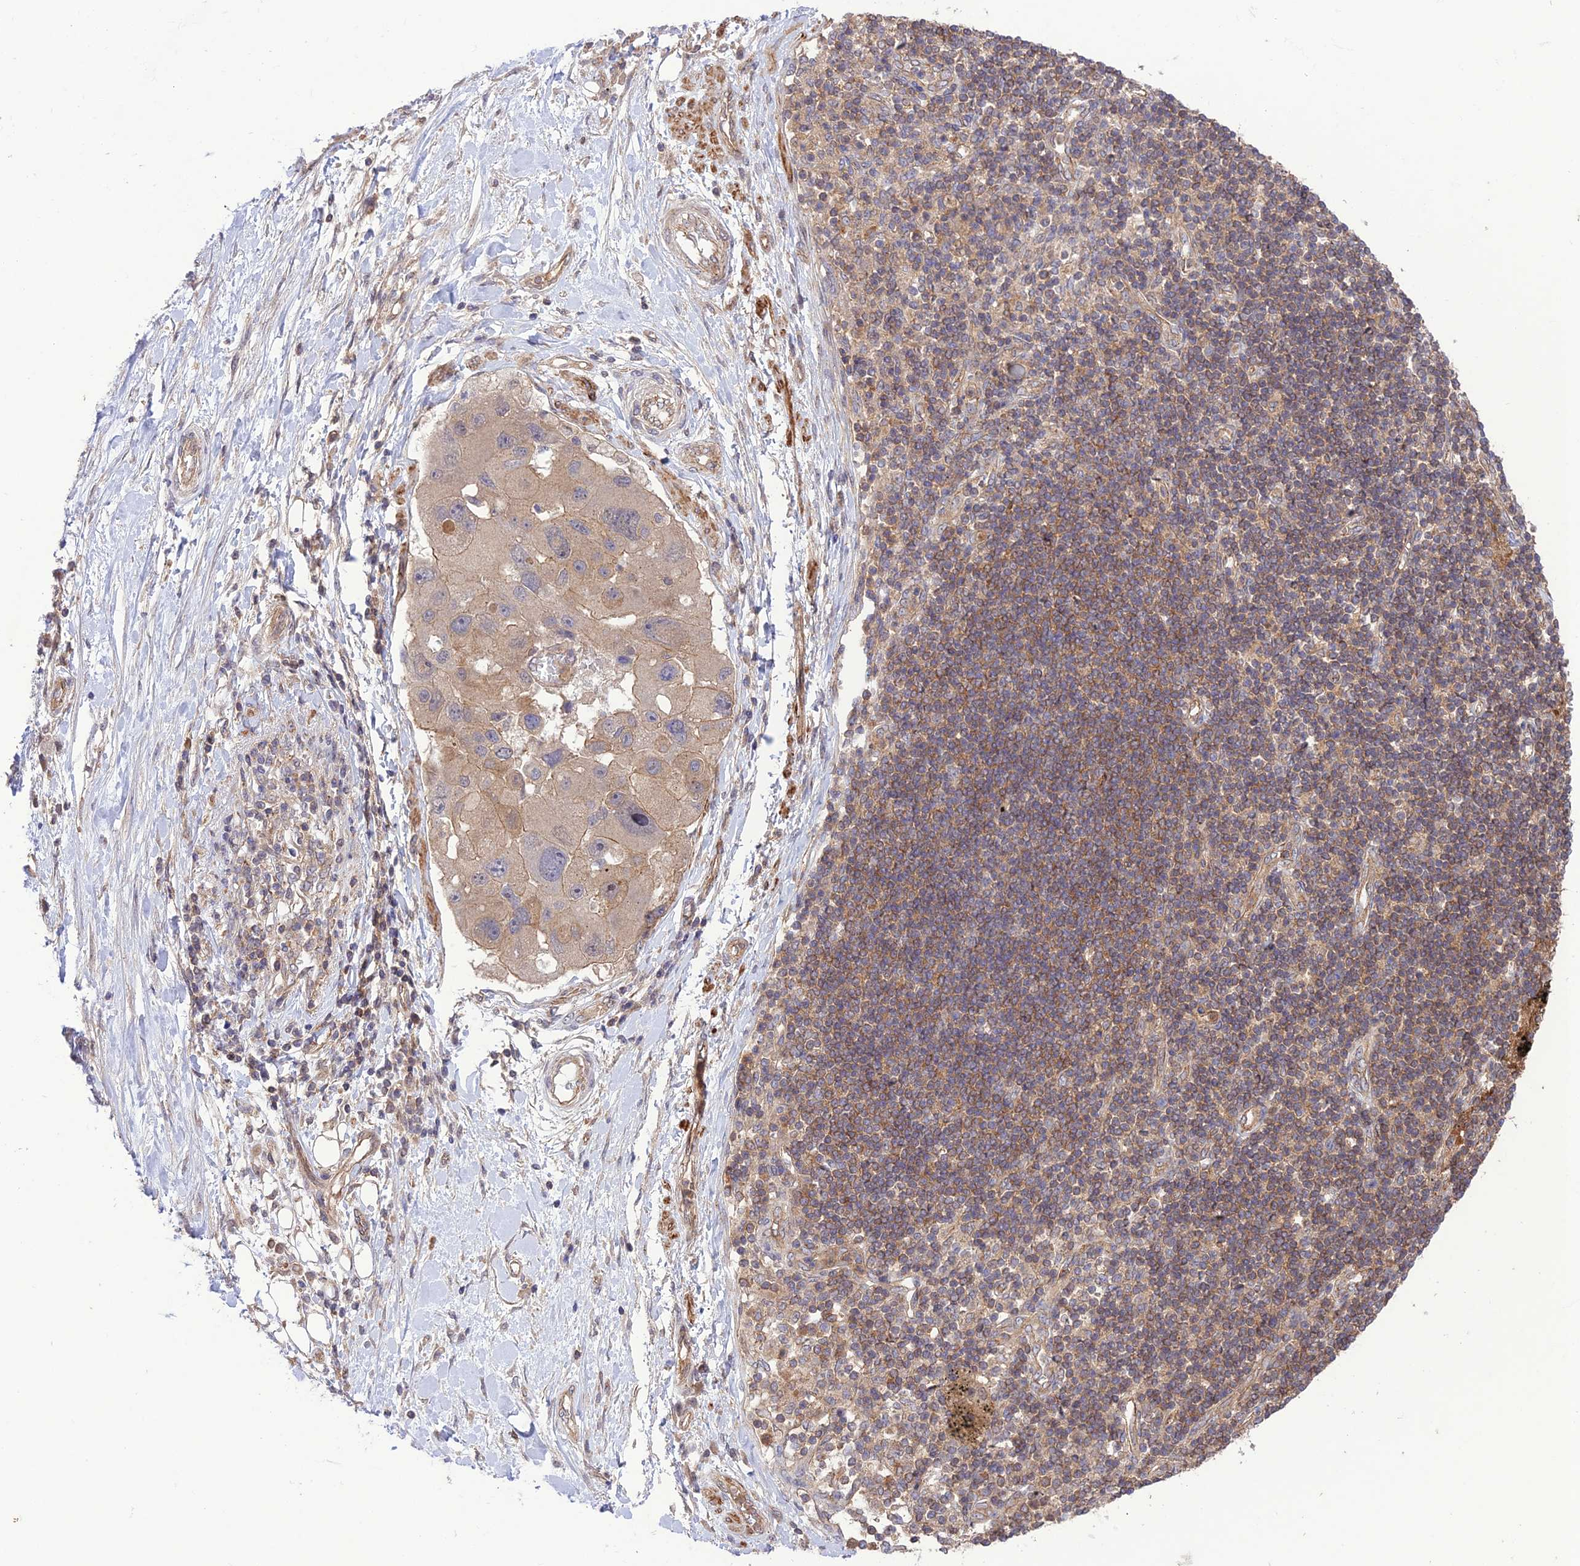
{"staining": {"intensity": "weak", "quantity": "25%-75%", "location": "cytoplasmic/membranous"}, "tissue": "lung cancer", "cell_type": "Tumor cells", "image_type": "cancer", "snomed": [{"axis": "morphology", "description": "Adenocarcinoma, NOS"}, {"axis": "topography", "description": "Lung"}], "caption": "Protein expression analysis of human lung cancer (adenocarcinoma) reveals weak cytoplasmic/membranous expression in approximately 25%-75% of tumor cells.", "gene": "FCHSD1", "patient": {"sex": "female", "age": 54}}